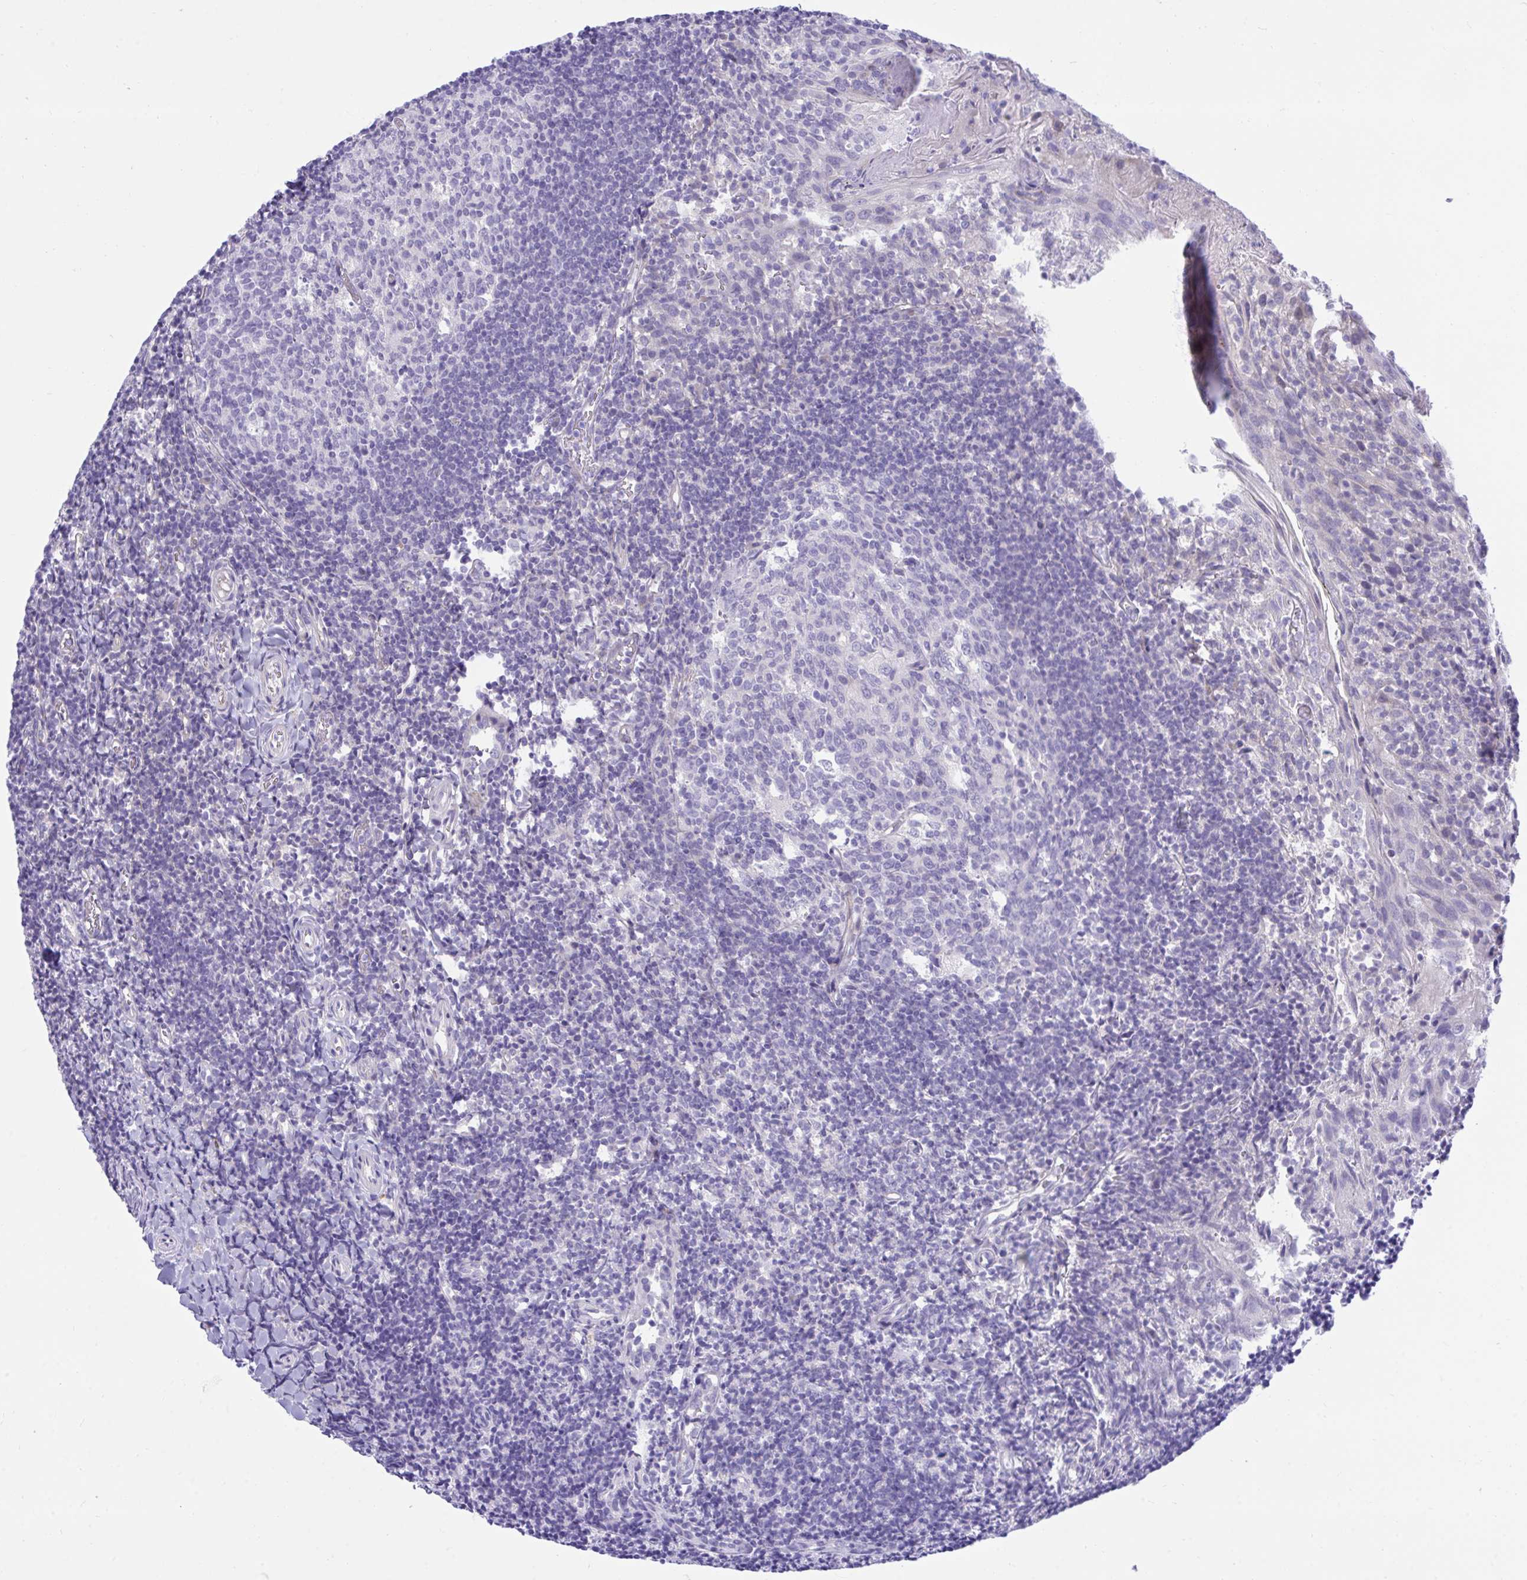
{"staining": {"intensity": "negative", "quantity": "none", "location": "none"}, "tissue": "tonsil", "cell_type": "Germinal center cells", "image_type": "normal", "snomed": [{"axis": "morphology", "description": "Normal tissue, NOS"}, {"axis": "topography", "description": "Tonsil"}], "caption": "This photomicrograph is of unremarkable tonsil stained with immunohistochemistry (IHC) to label a protein in brown with the nuclei are counter-stained blue. There is no positivity in germinal center cells. (Brightfield microscopy of DAB (3,3'-diaminobenzidine) immunohistochemistry (IHC) at high magnification).", "gene": "MED9", "patient": {"sex": "female", "age": 10}}